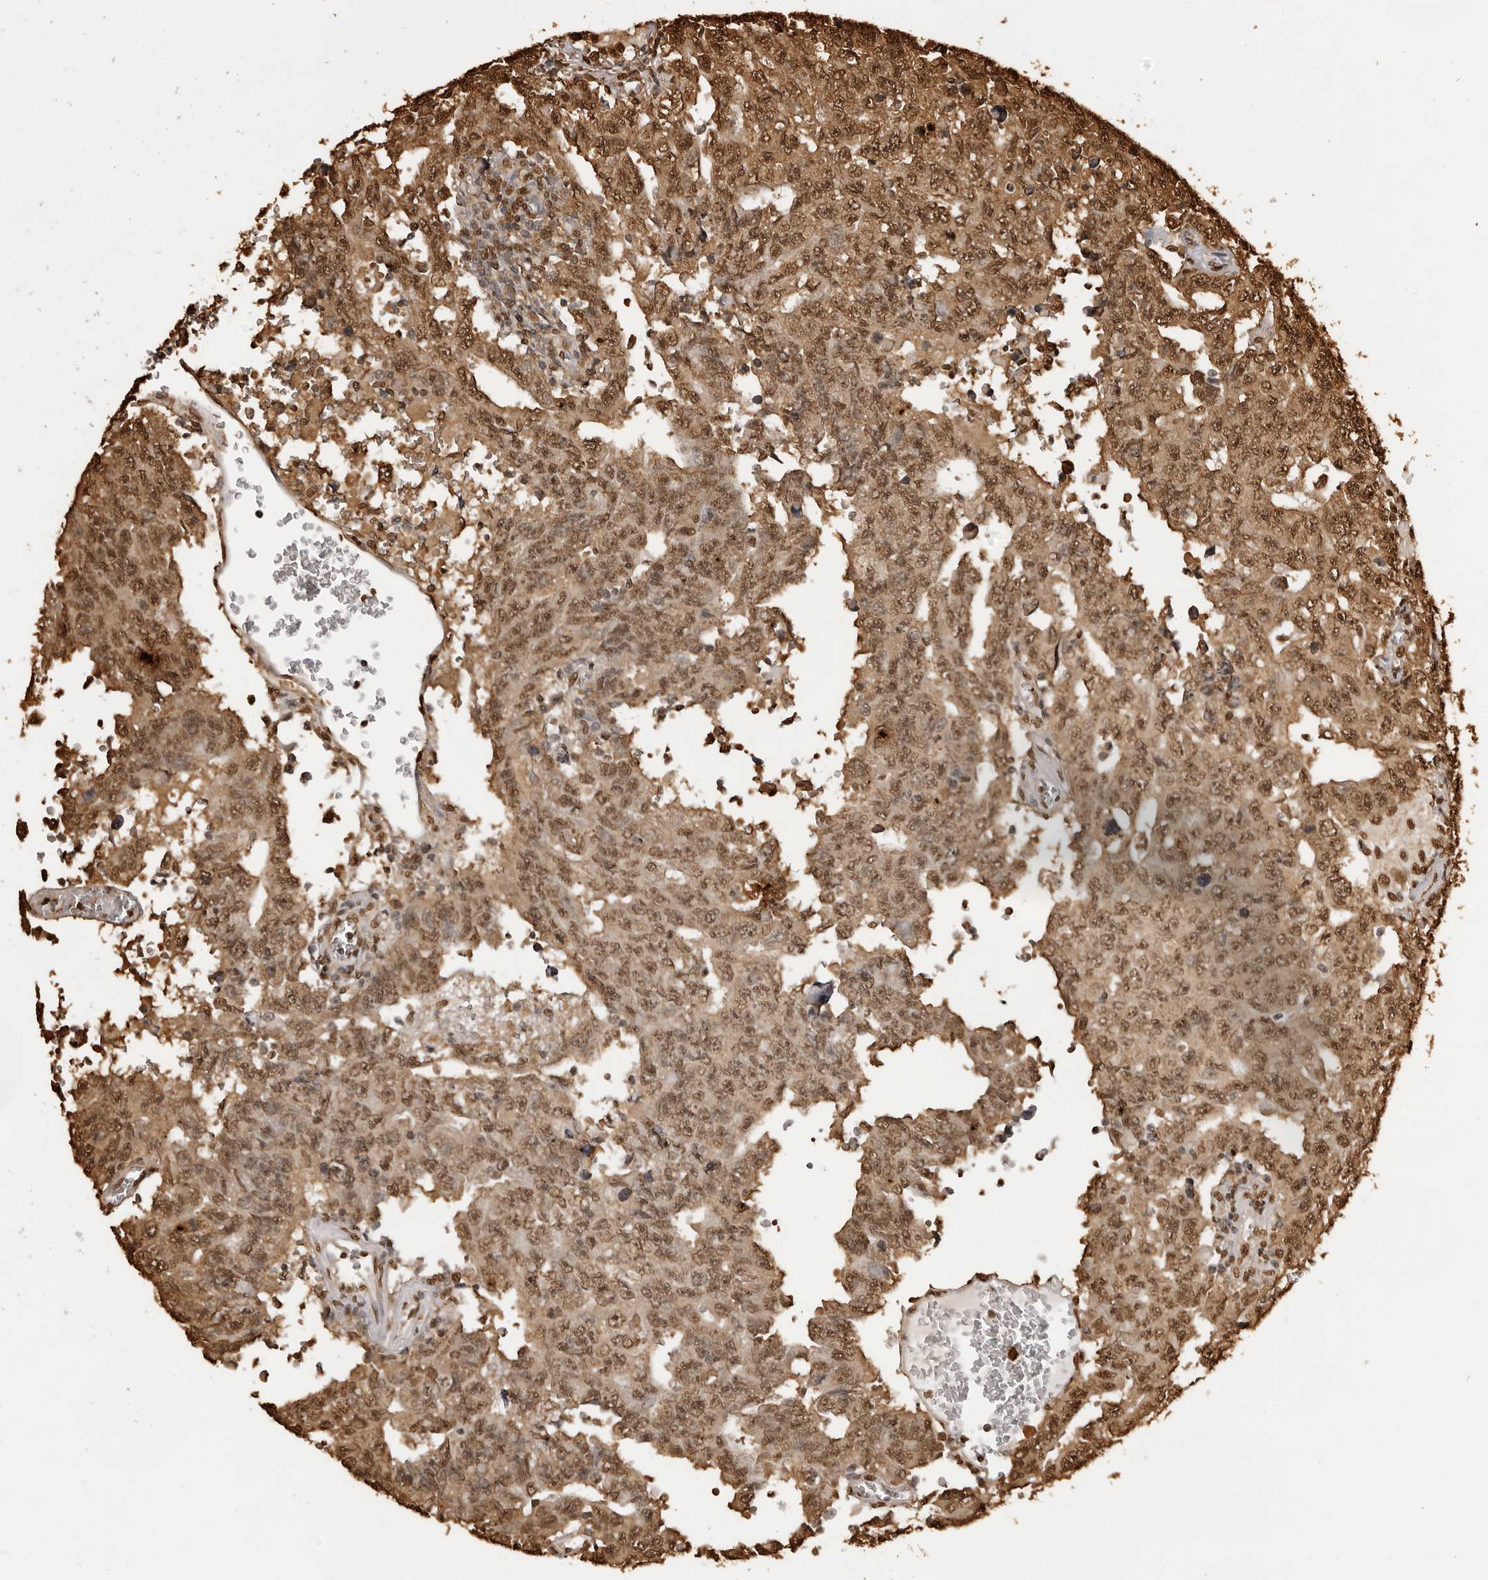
{"staining": {"intensity": "strong", "quantity": ">75%", "location": "cytoplasmic/membranous,nuclear"}, "tissue": "testis cancer", "cell_type": "Tumor cells", "image_type": "cancer", "snomed": [{"axis": "morphology", "description": "Carcinoma, Embryonal, NOS"}, {"axis": "topography", "description": "Testis"}], "caption": "Immunohistochemistry (IHC) of human testis cancer demonstrates high levels of strong cytoplasmic/membranous and nuclear staining in approximately >75% of tumor cells.", "gene": "ZFP91", "patient": {"sex": "male", "age": 26}}